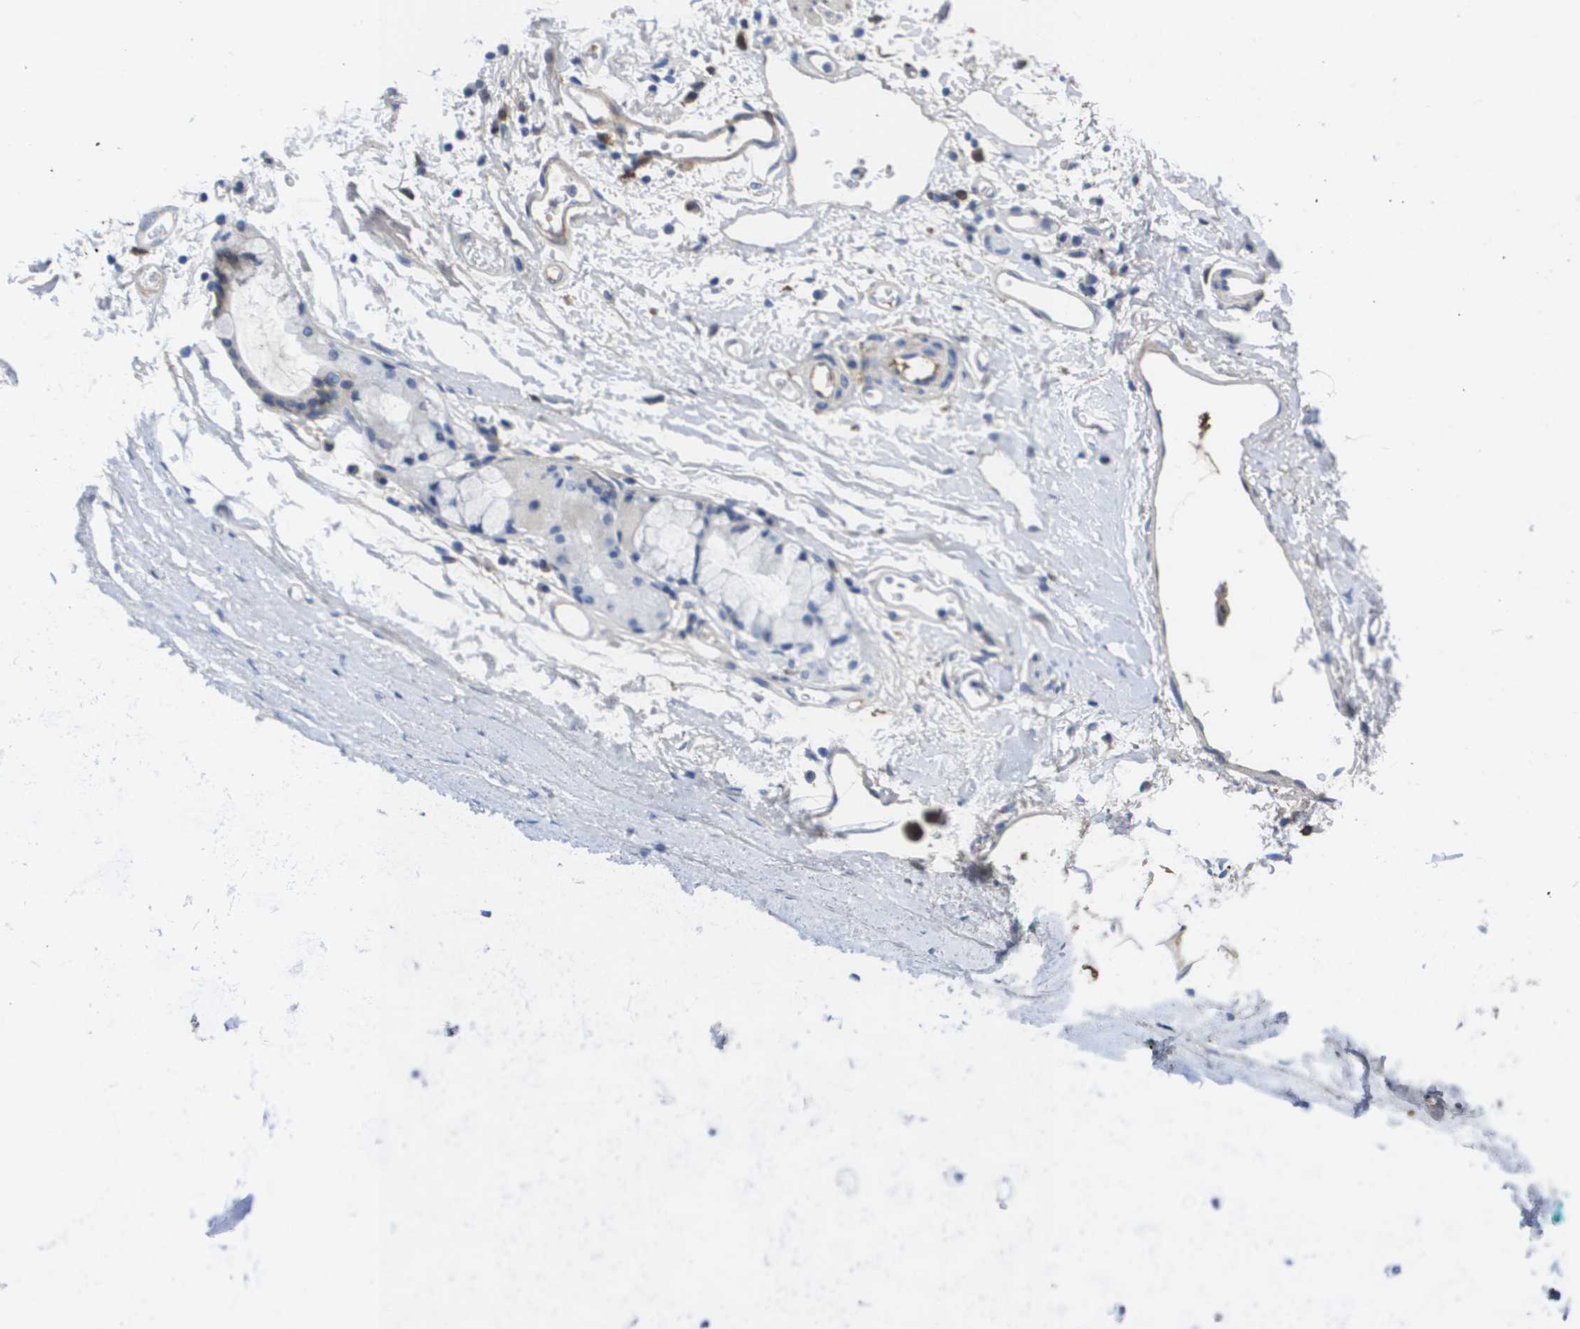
{"staining": {"intensity": "moderate", "quantity": ">75%", "location": "cytoplasmic/membranous"}, "tissue": "adipose tissue", "cell_type": "Adipocytes", "image_type": "normal", "snomed": [{"axis": "morphology", "description": "Normal tissue, NOS"}, {"axis": "topography", "description": "Bronchus"}], "caption": "Protein expression analysis of normal adipose tissue exhibits moderate cytoplasmic/membranous positivity in approximately >75% of adipocytes.", "gene": "SERPINC1", "patient": {"sex": "female", "age": 73}}